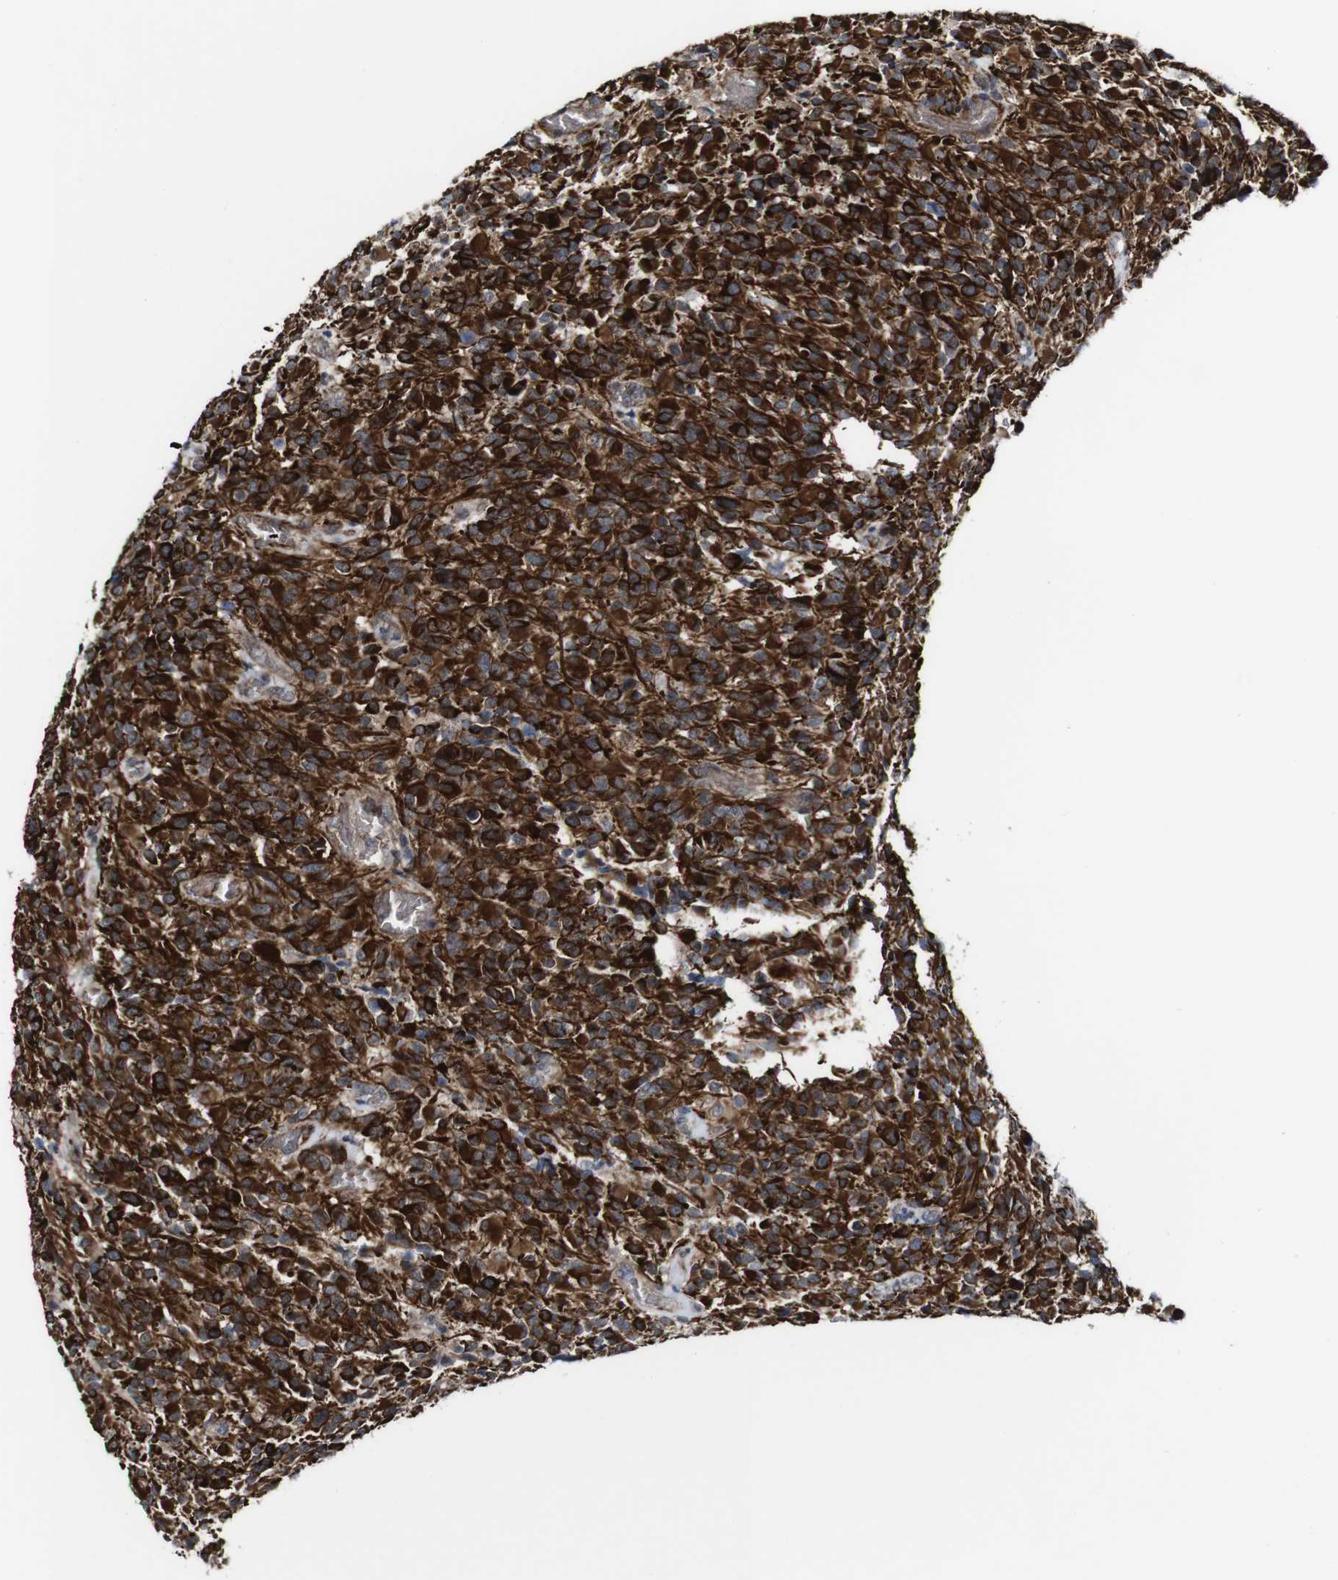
{"staining": {"intensity": "strong", "quantity": ">75%", "location": "cytoplasmic/membranous"}, "tissue": "glioma", "cell_type": "Tumor cells", "image_type": "cancer", "snomed": [{"axis": "morphology", "description": "Glioma, malignant, High grade"}, {"axis": "topography", "description": "Brain"}], "caption": "Protein positivity by immunohistochemistry displays strong cytoplasmic/membranous positivity in approximately >75% of tumor cells in glioma.", "gene": "JAK2", "patient": {"sex": "male", "age": 71}}